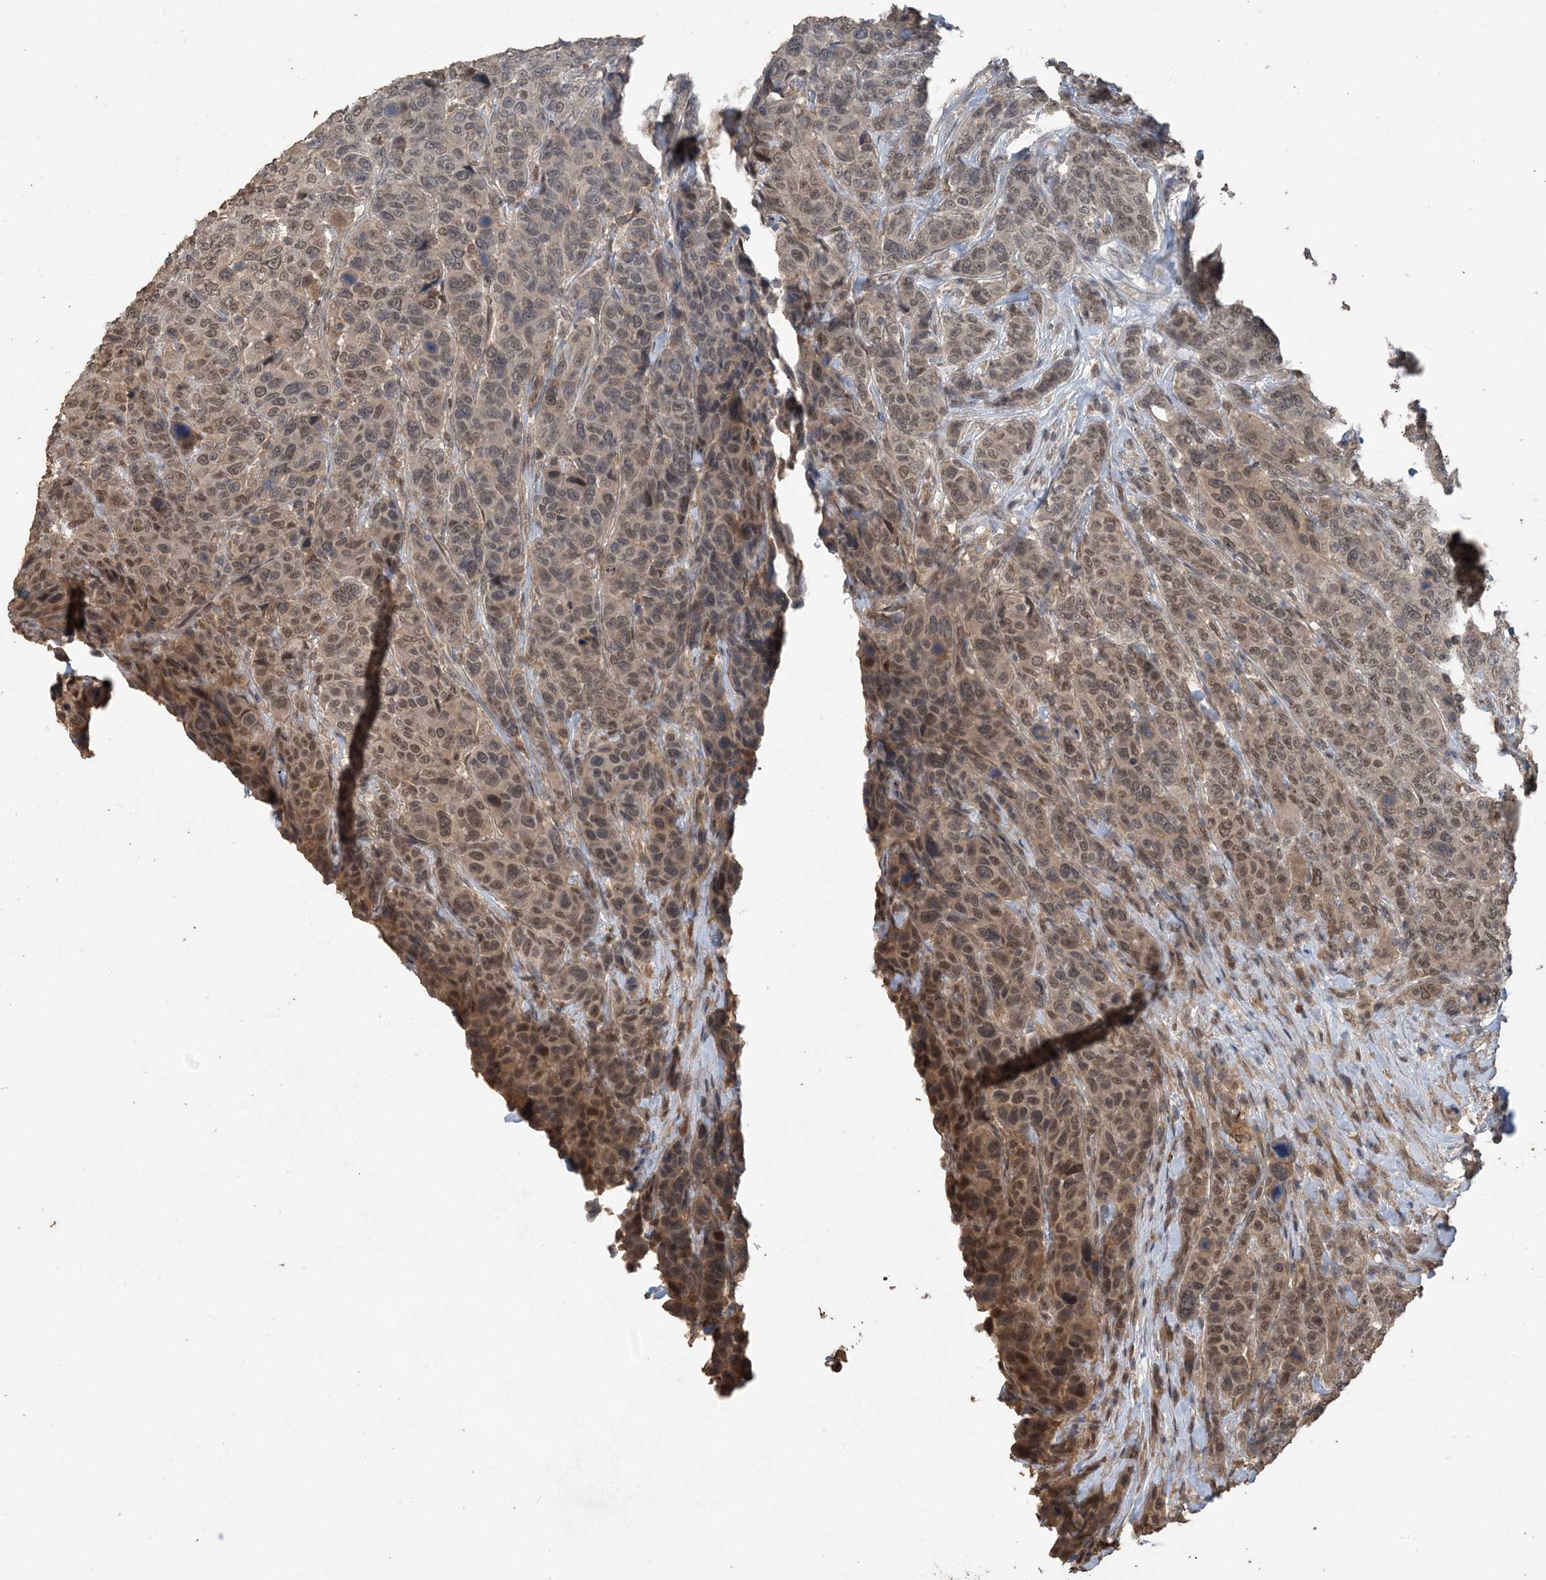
{"staining": {"intensity": "moderate", "quantity": "25%-75%", "location": "nuclear"}, "tissue": "breast cancer", "cell_type": "Tumor cells", "image_type": "cancer", "snomed": [{"axis": "morphology", "description": "Duct carcinoma"}, {"axis": "topography", "description": "Breast"}], "caption": "This micrograph shows immunohistochemistry staining of human breast cancer, with medium moderate nuclear staining in about 25%-75% of tumor cells.", "gene": "ZC3H12A", "patient": {"sex": "female", "age": 37}}